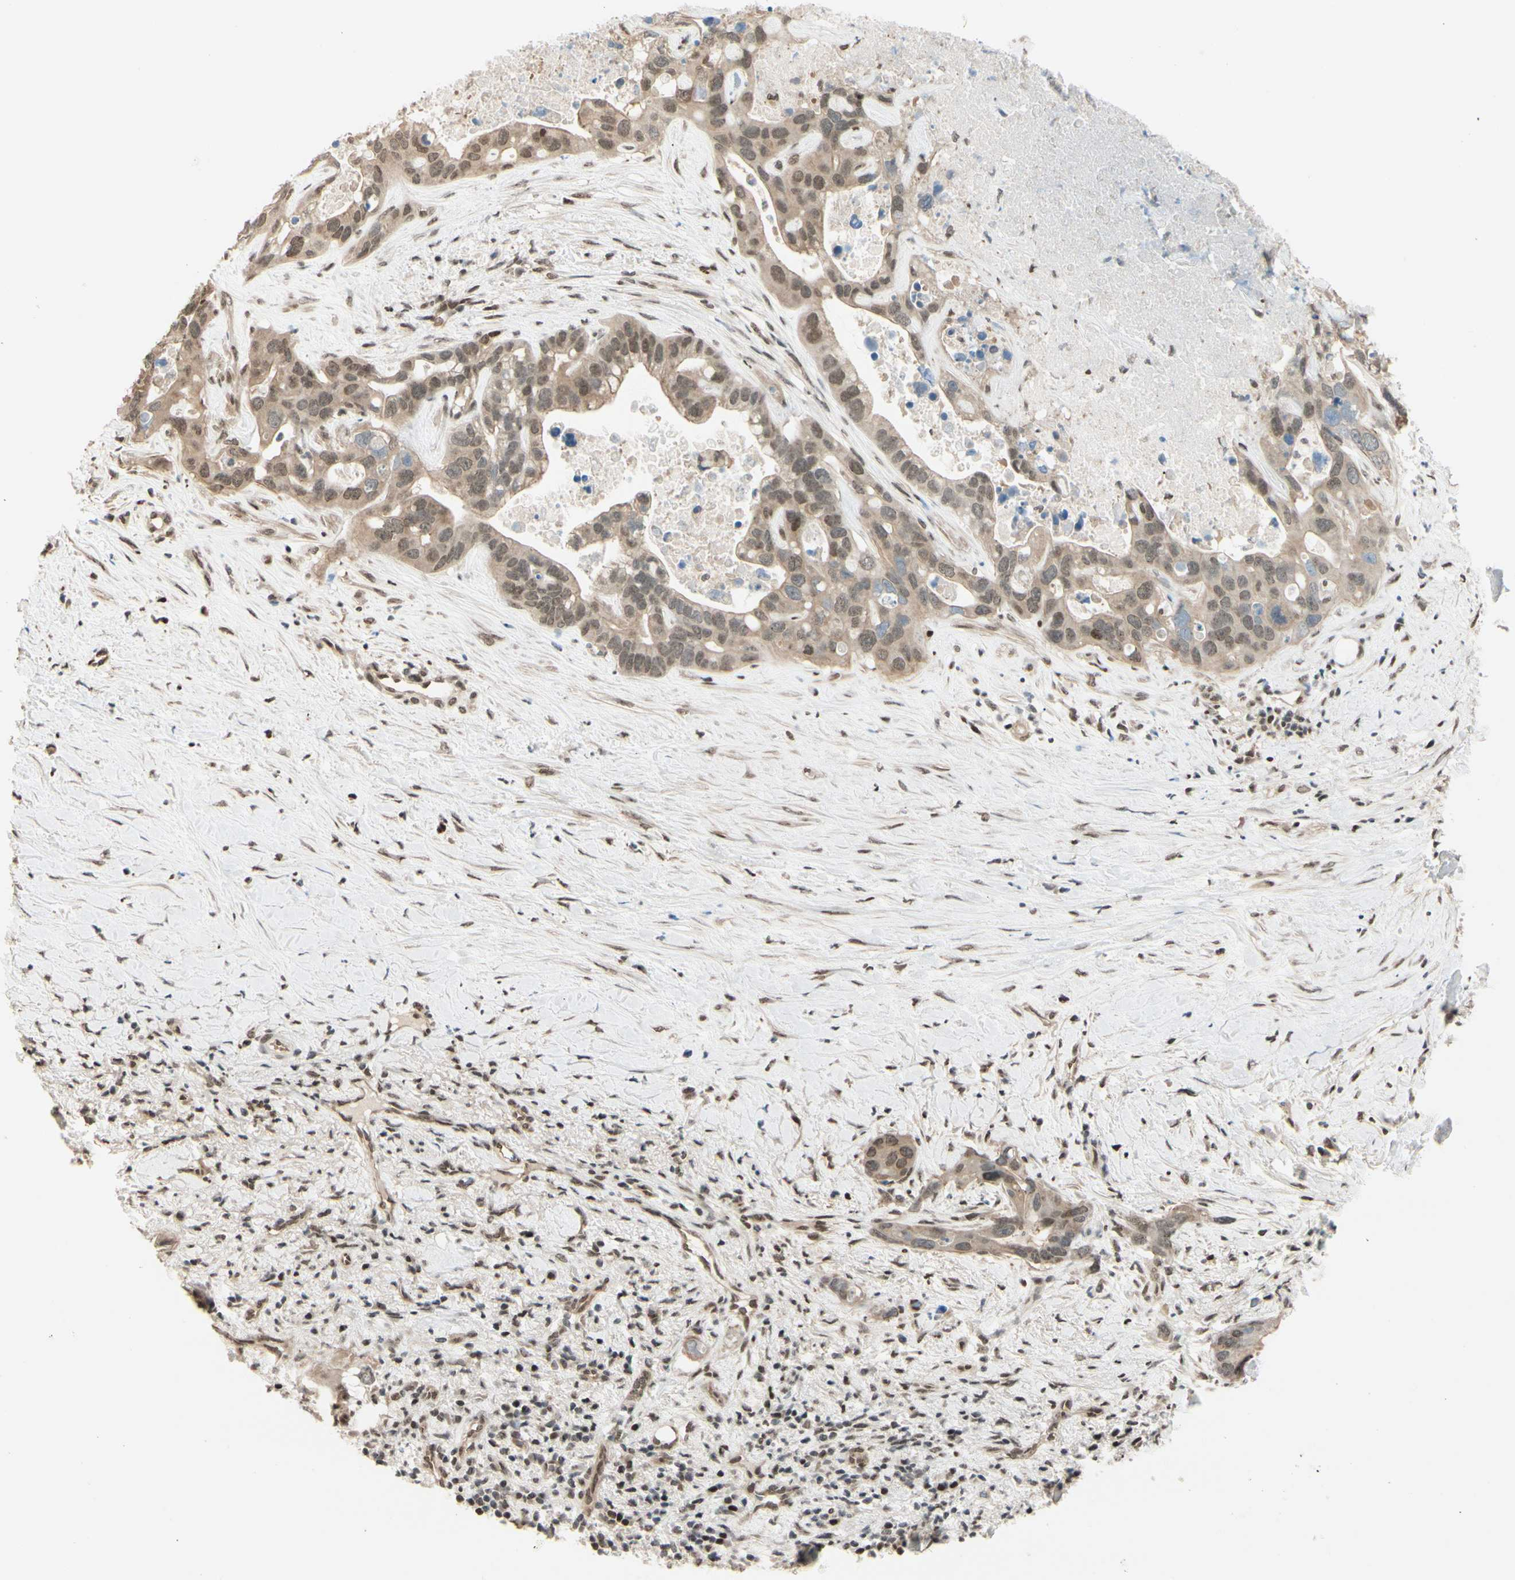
{"staining": {"intensity": "weak", "quantity": ">75%", "location": "cytoplasmic/membranous,nuclear"}, "tissue": "liver cancer", "cell_type": "Tumor cells", "image_type": "cancer", "snomed": [{"axis": "morphology", "description": "Cholangiocarcinoma"}, {"axis": "topography", "description": "Liver"}], "caption": "Immunohistochemistry (IHC) of human liver cholangiocarcinoma demonstrates low levels of weak cytoplasmic/membranous and nuclear positivity in about >75% of tumor cells.", "gene": "SUFU", "patient": {"sex": "female", "age": 65}}